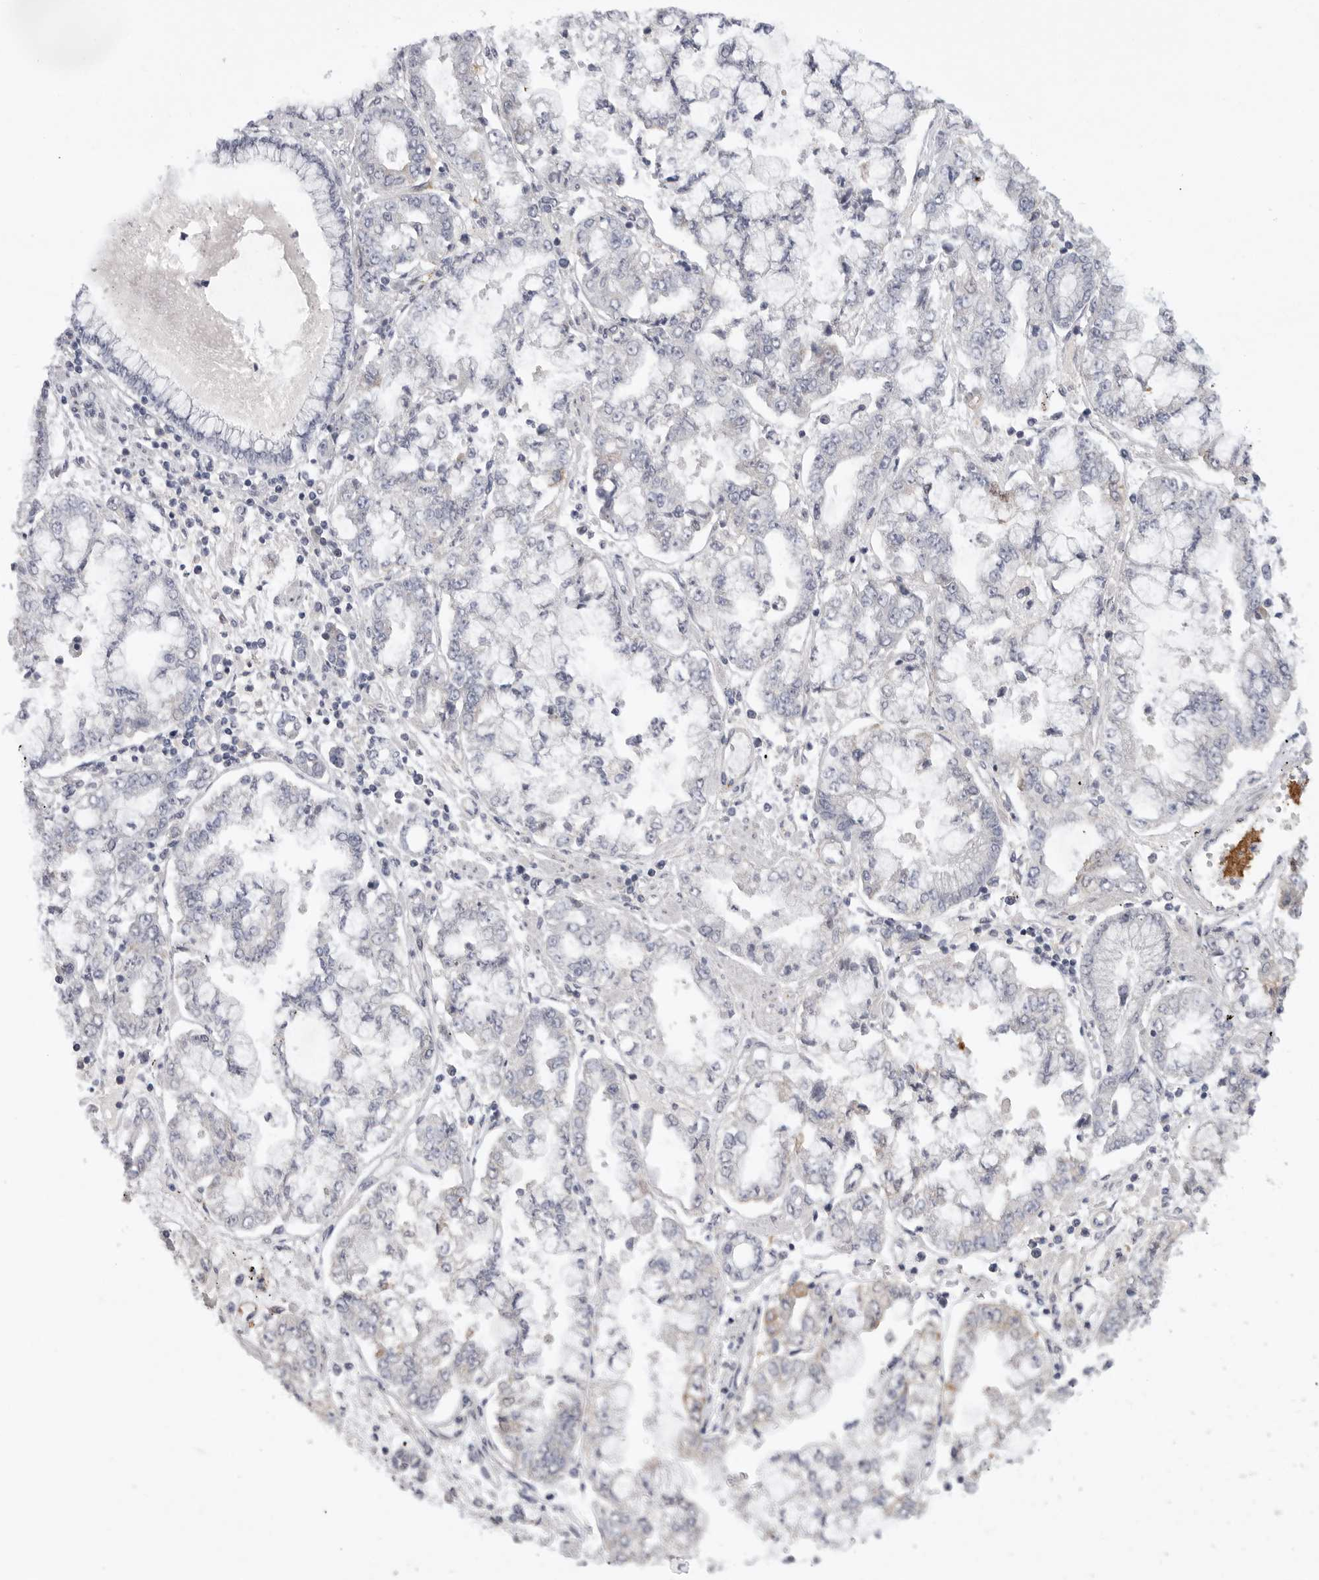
{"staining": {"intensity": "negative", "quantity": "none", "location": "none"}, "tissue": "stomach cancer", "cell_type": "Tumor cells", "image_type": "cancer", "snomed": [{"axis": "morphology", "description": "Adenocarcinoma, NOS"}, {"axis": "topography", "description": "Stomach"}], "caption": "This micrograph is of stomach adenocarcinoma stained with immunohistochemistry (IHC) to label a protein in brown with the nuclei are counter-stained blue. There is no staining in tumor cells. Brightfield microscopy of IHC stained with DAB (brown) and hematoxylin (blue), captured at high magnification.", "gene": "FBXO43", "patient": {"sex": "male", "age": 76}}